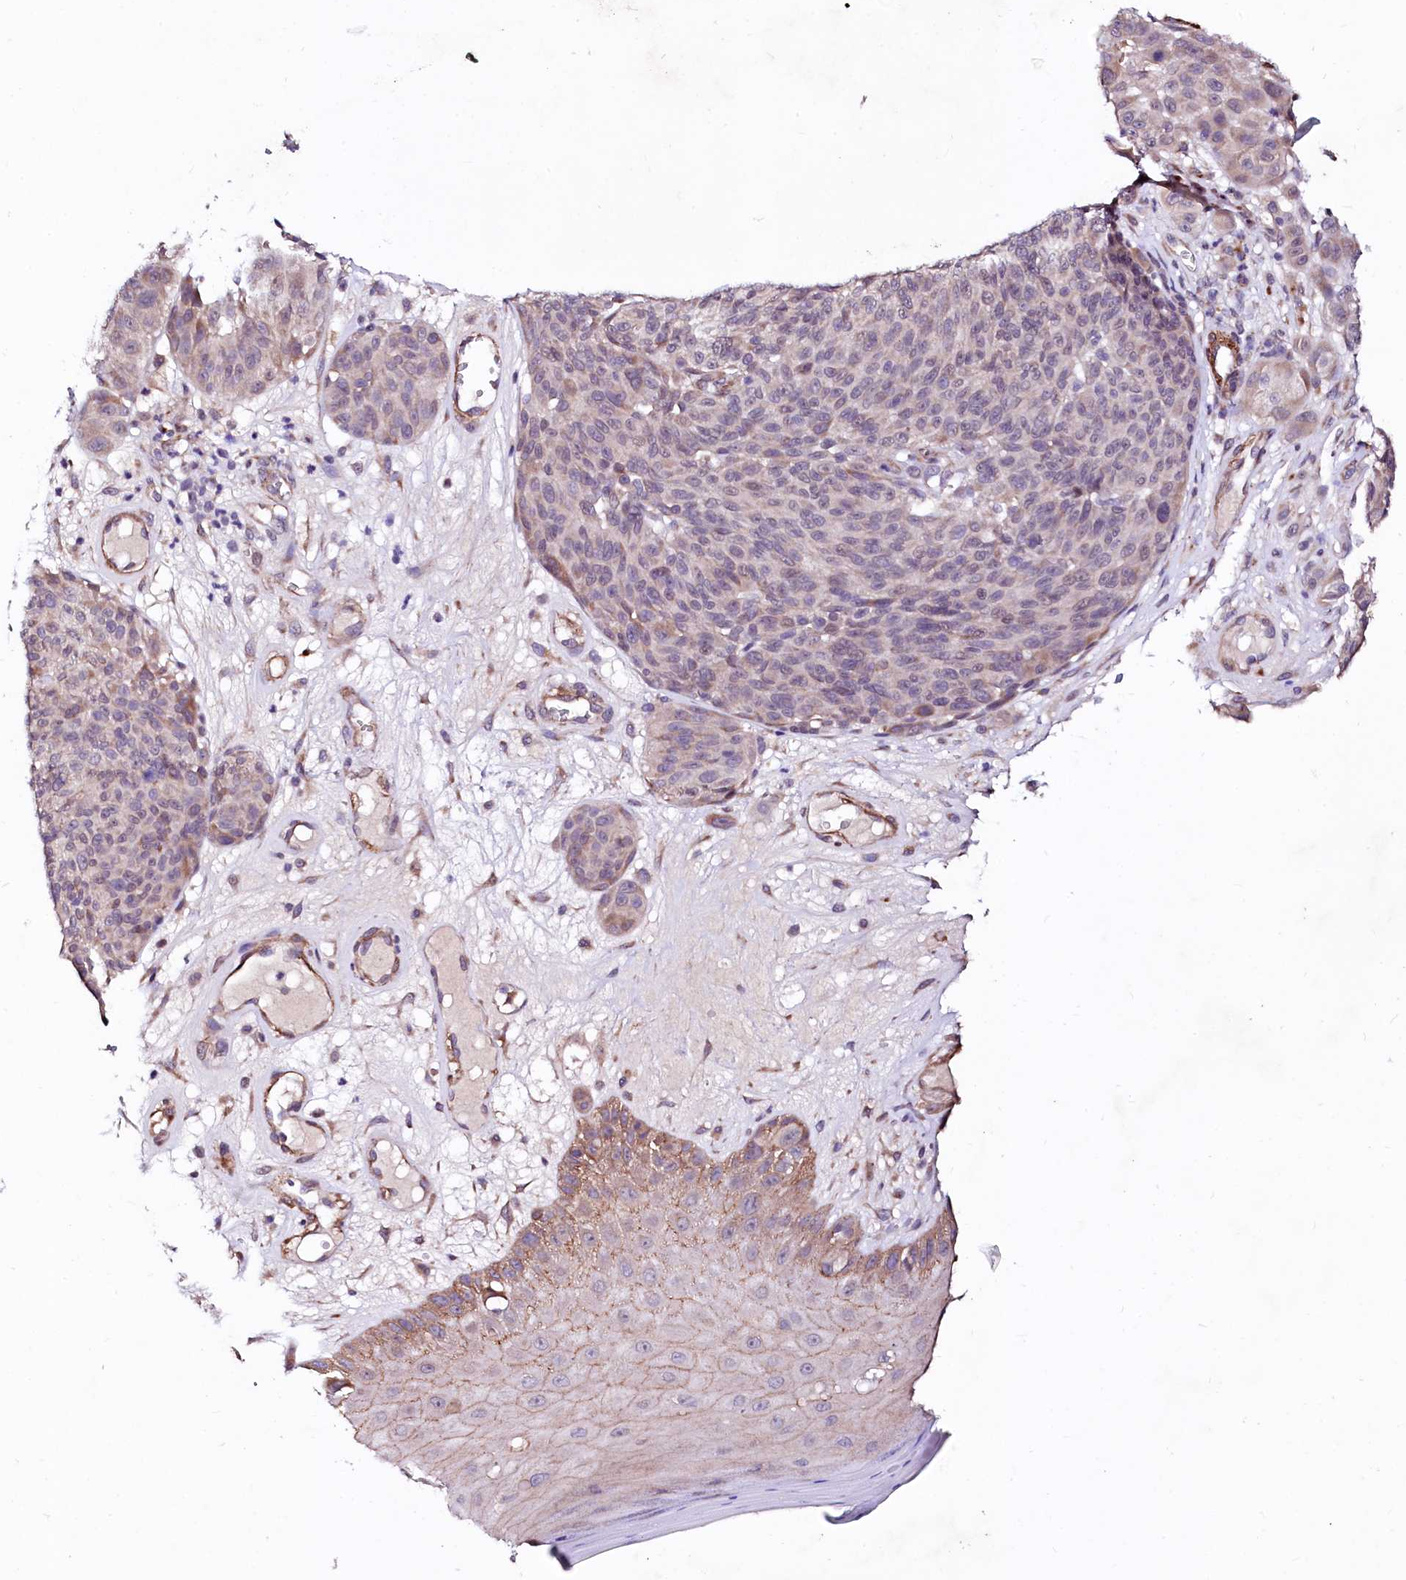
{"staining": {"intensity": "weak", "quantity": "<25%", "location": "nuclear"}, "tissue": "melanoma", "cell_type": "Tumor cells", "image_type": "cancer", "snomed": [{"axis": "morphology", "description": "Malignant melanoma, NOS"}, {"axis": "topography", "description": "Skin"}], "caption": "Melanoma was stained to show a protein in brown. There is no significant staining in tumor cells.", "gene": "GPR176", "patient": {"sex": "male", "age": 83}}